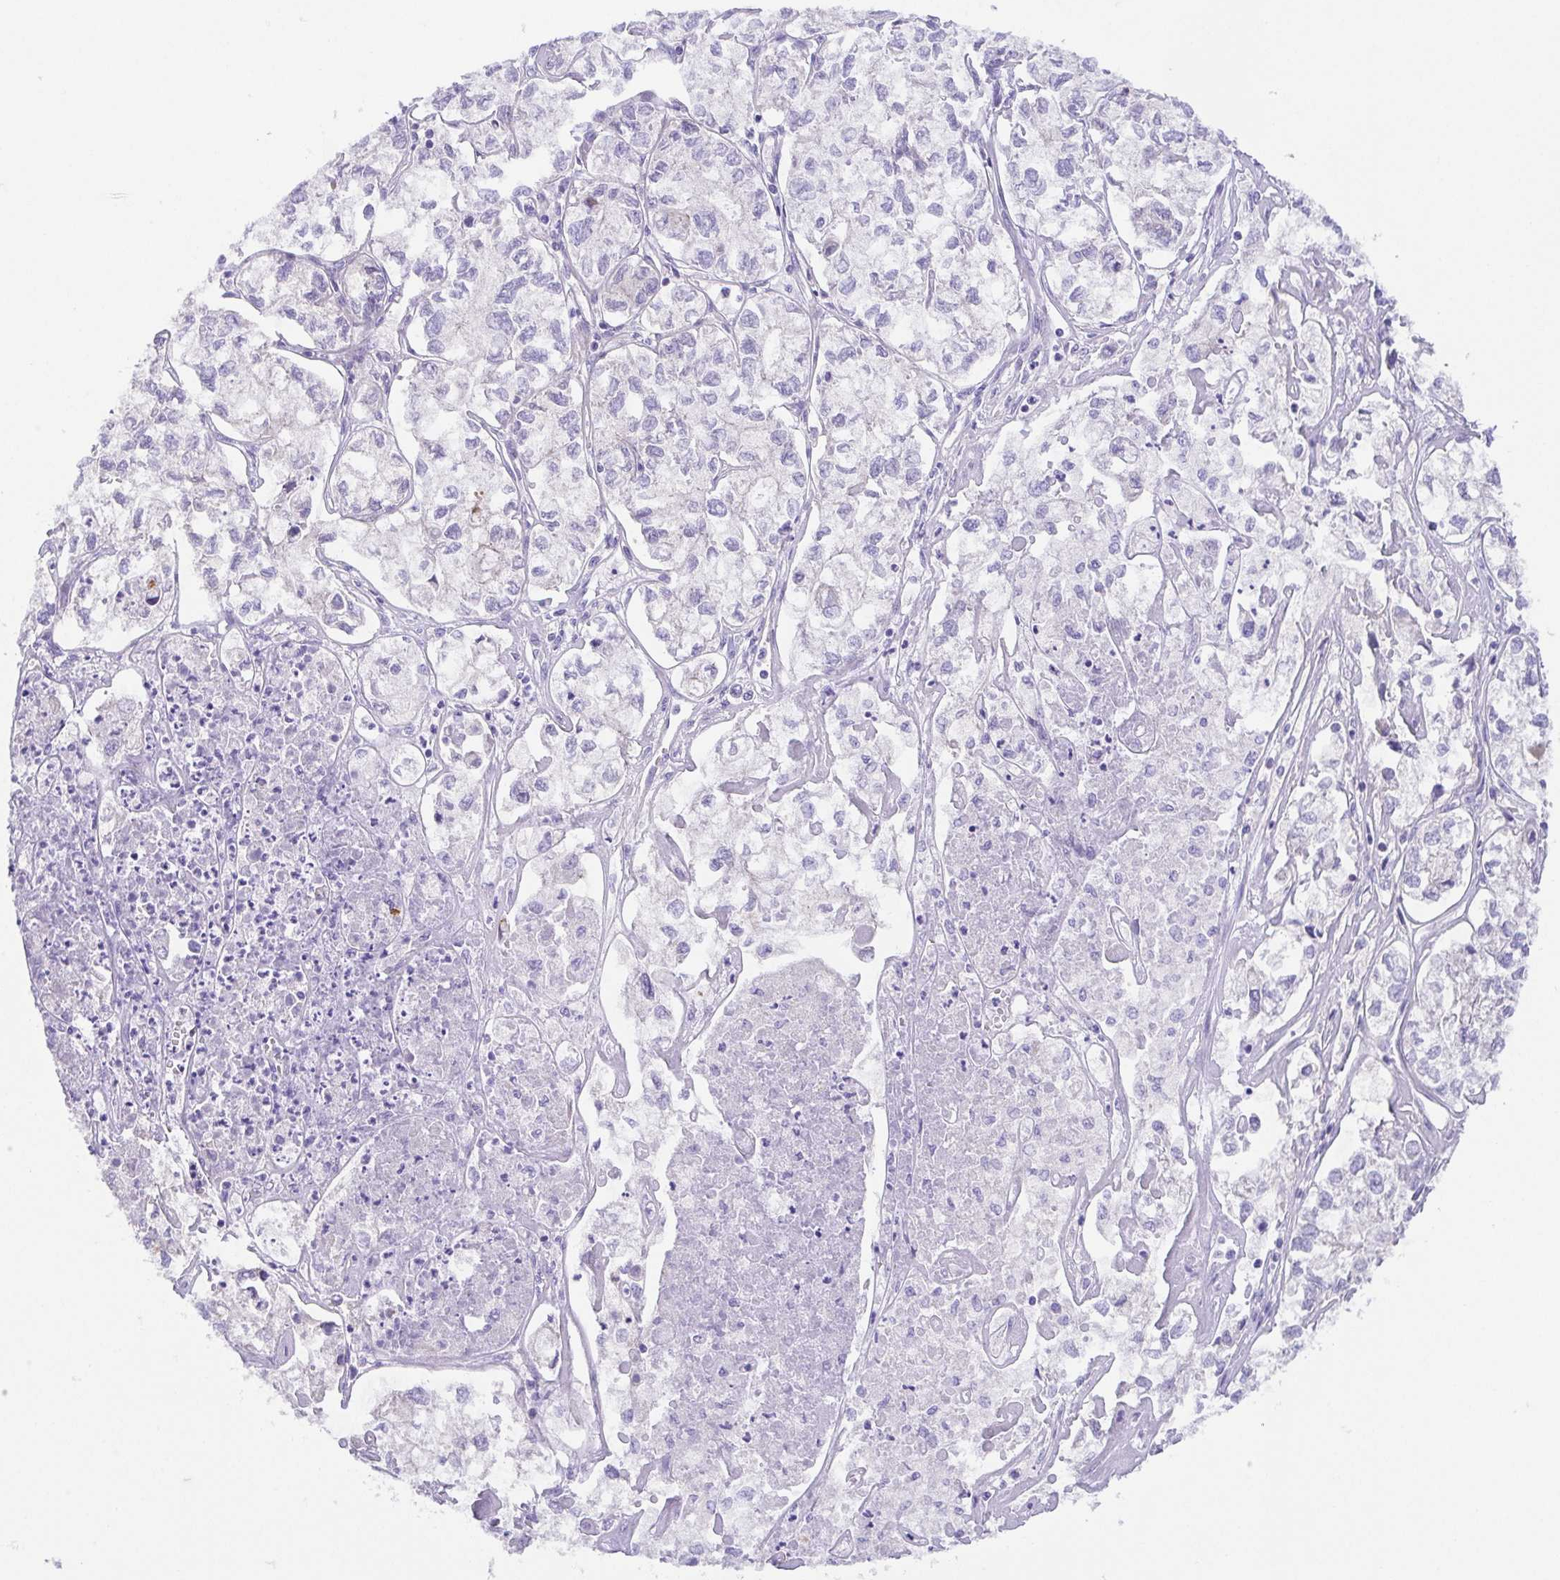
{"staining": {"intensity": "negative", "quantity": "none", "location": "none"}, "tissue": "ovarian cancer", "cell_type": "Tumor cells", "image_type": "cancer", "snomed": [{"axis": "morphology", "description": "Carcinoma, endometroid"}, {"axis": "topography", "description": "Ovary"}], "caption": "Tumor cells are negative for protein expression in human endometroid carcinoma (ovarian).", "gene": "SLC13A1", "patient": {"sex": "female", "age": 64}}